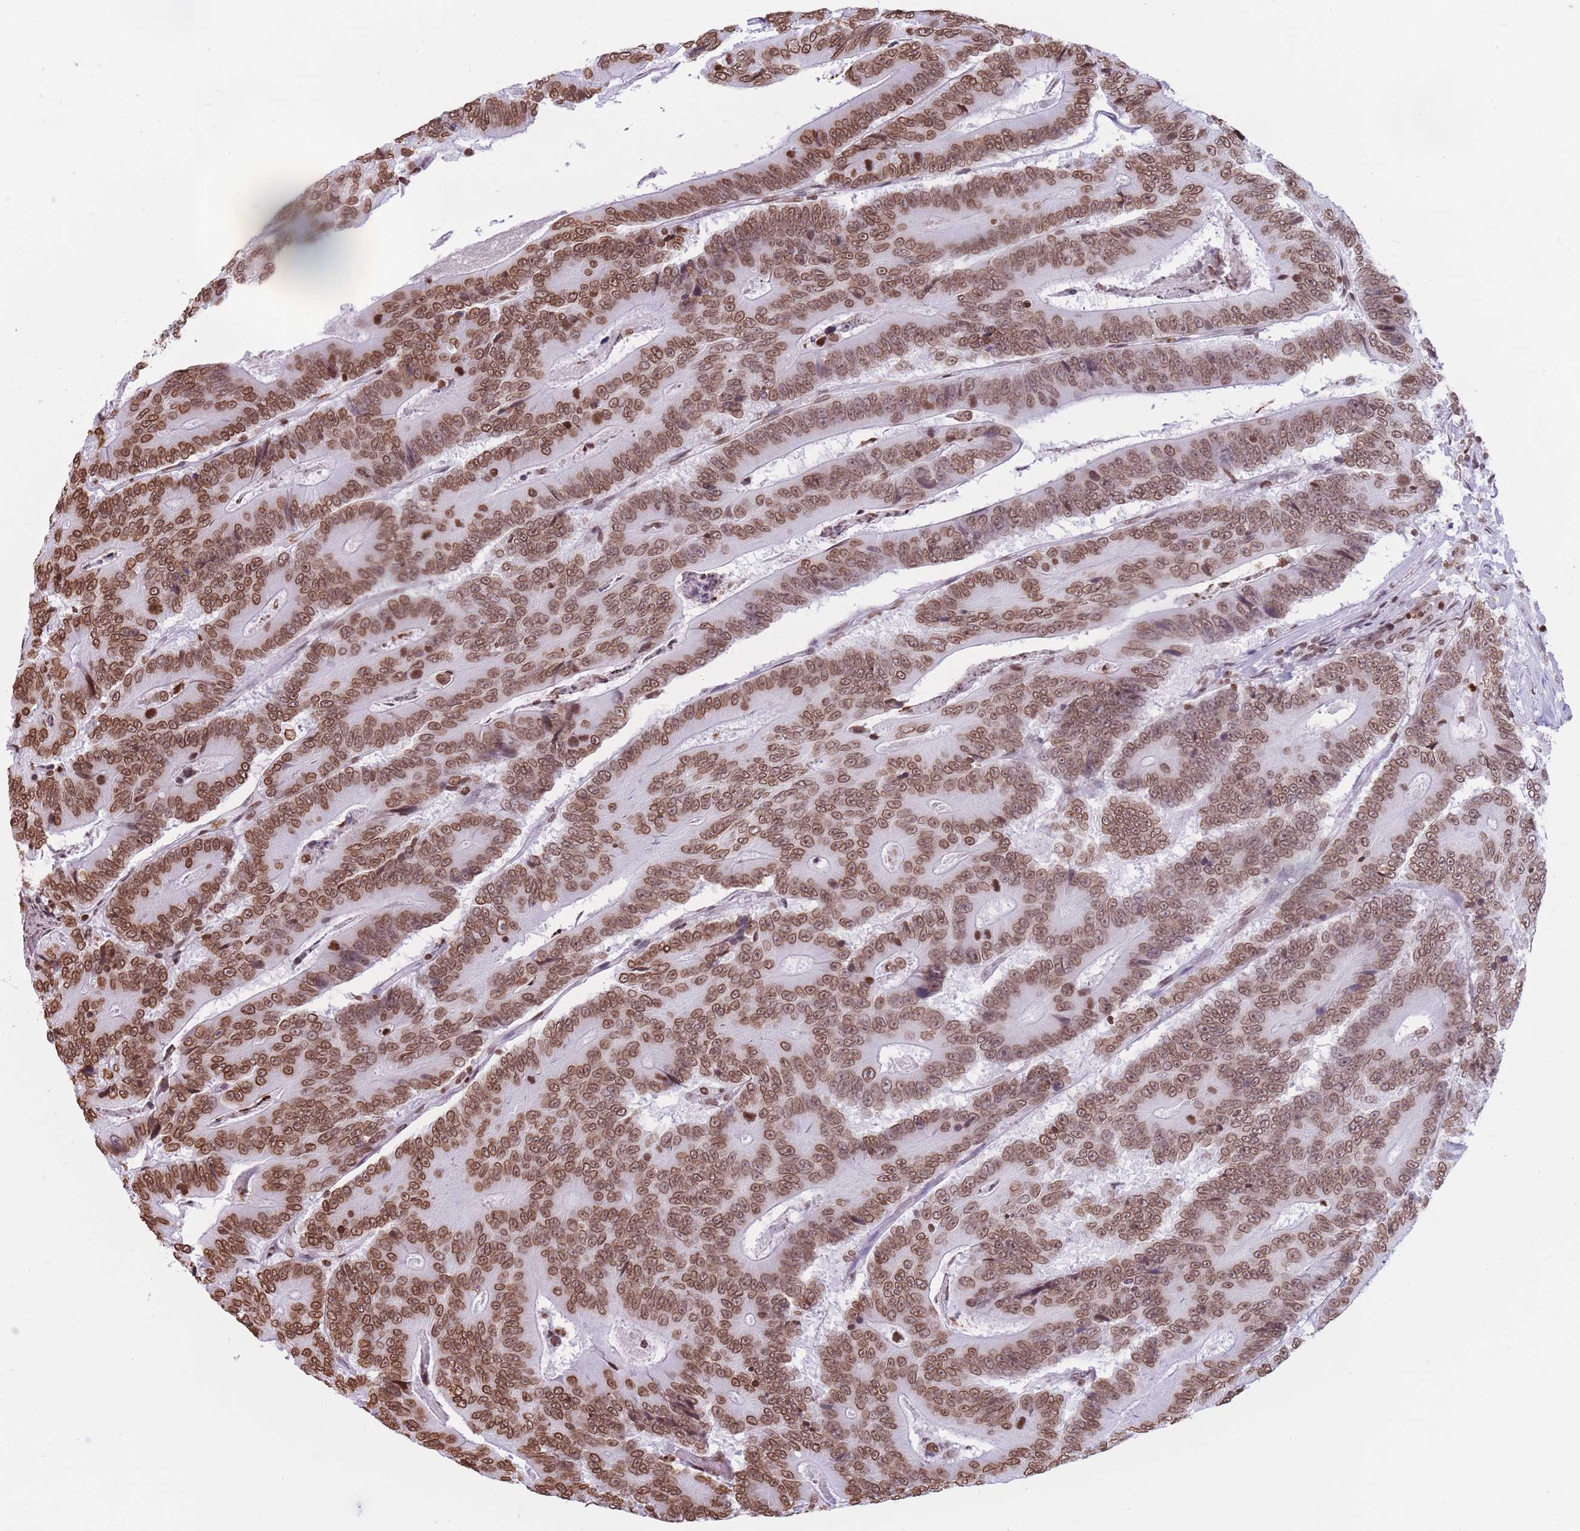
{"staining": {"intensity": "moderate", "quantity": ">75%", "location": "nuclear"}, "tissue": "colorectal cancer", "cell_type": "Tumor cells", "image_type": "cancer", "snomed": [{"axis": "morphology", "description": "Adenocarcinoma, NOS"}, {"axis": "topography", "description": "Colon"}], "caption": "The image reveals immunohistochemical staining of colorectal cancer (adenocarcinoma). There is moderate nuclear expression is appreciated in about >75% of tumor cells.", "gene": "RYK", "patient": {"sex": "male", "age": 83}}